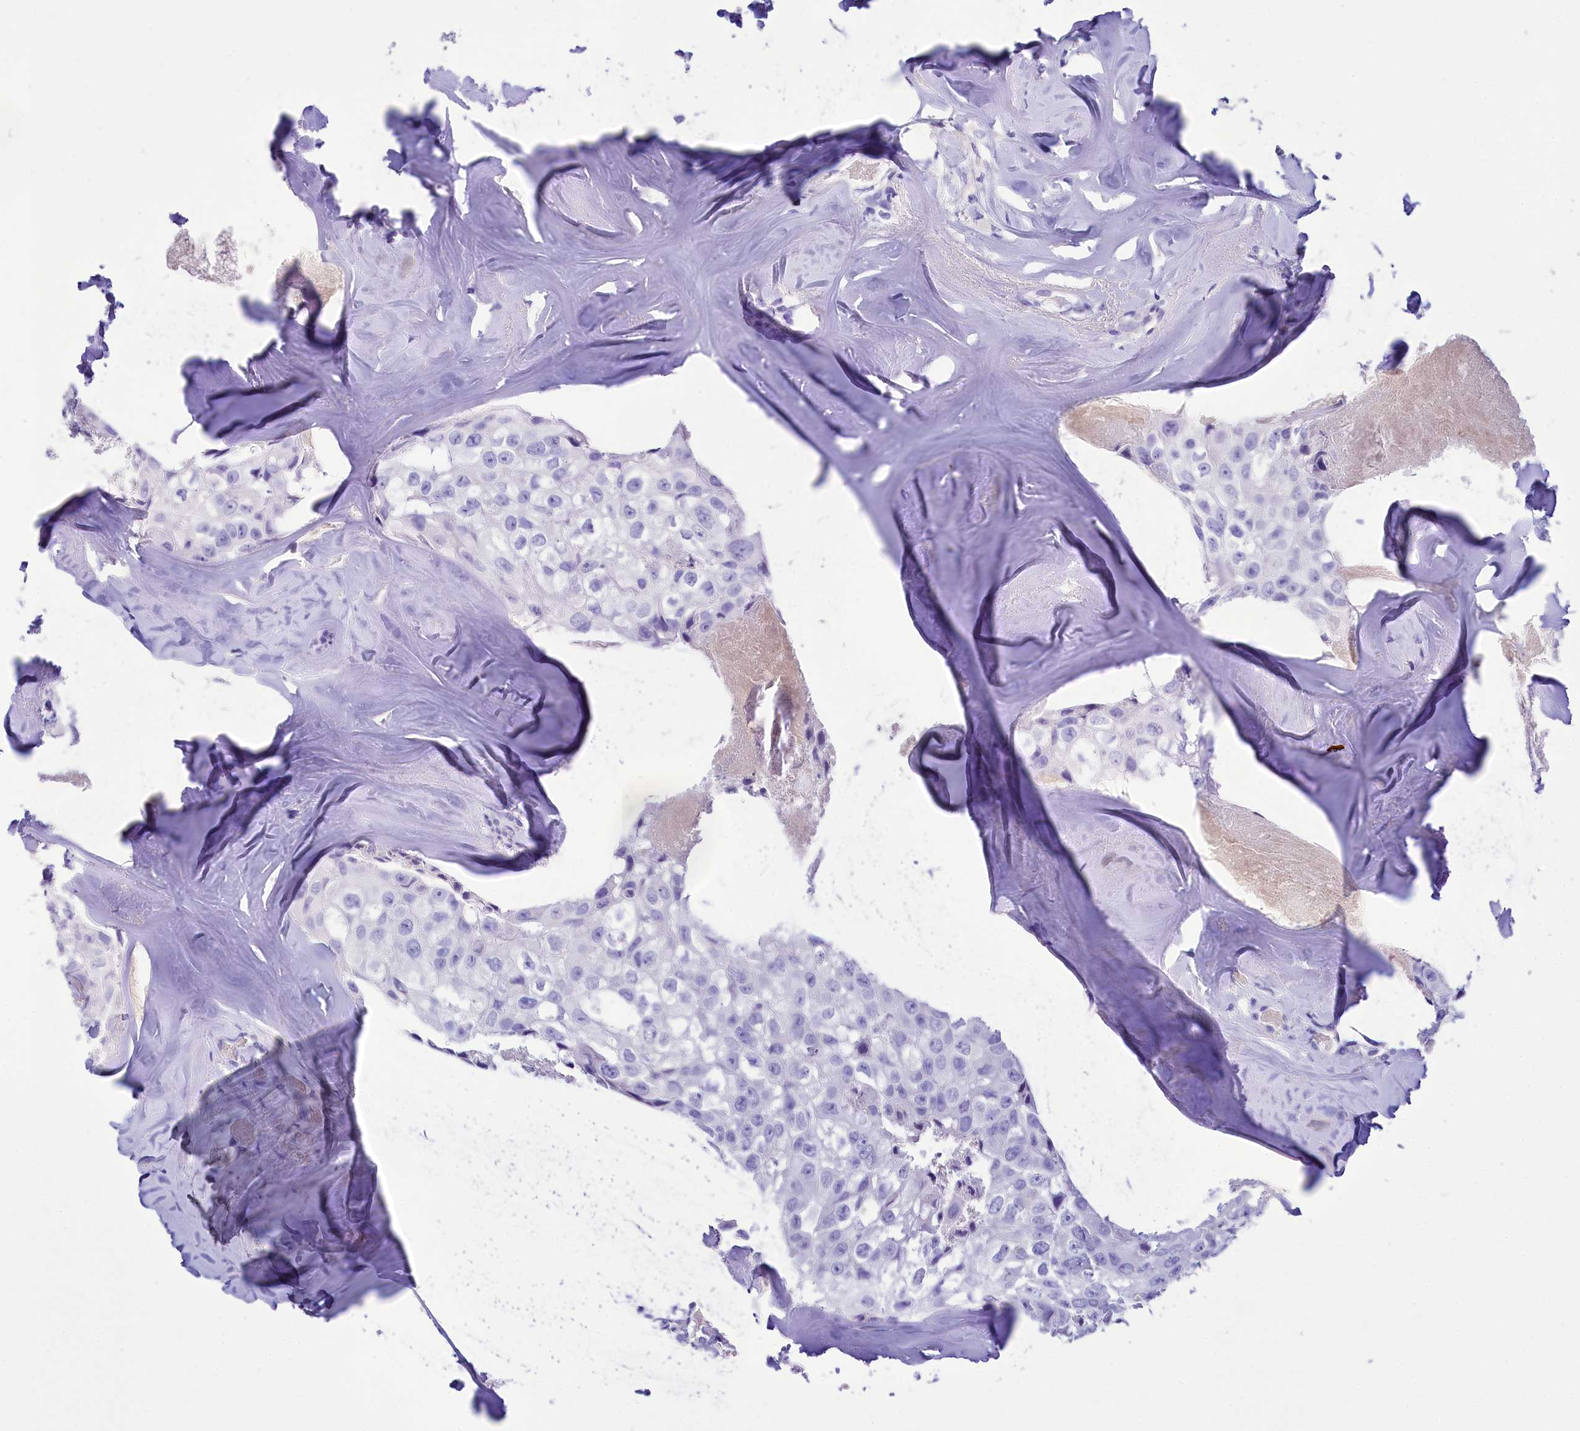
{"staining": {"intensity": "negative", "quantity": "none", "location": "none"}, "tissue": "head and neck cancer", "cell_type": "Tumor cells", "image_type": "cancer", "snomed": [{"axis": "morphology", "description": "Adenocarcinoma, NOS"}, {"axis": "morphology", "description": "Adenocarcinoma, metastatic, NOS"}, {"axis": "topography", "description": "Head-Neck"}], "caption": "Tumor cells are negative for protein expression in human adenocarcinoma (head and neck). (DAB (3,3'-diaminobenzidine) immunohistochemistry, high magnification).", "gene": "TTC36", "patient": {"sex": "male", "age": 75}}